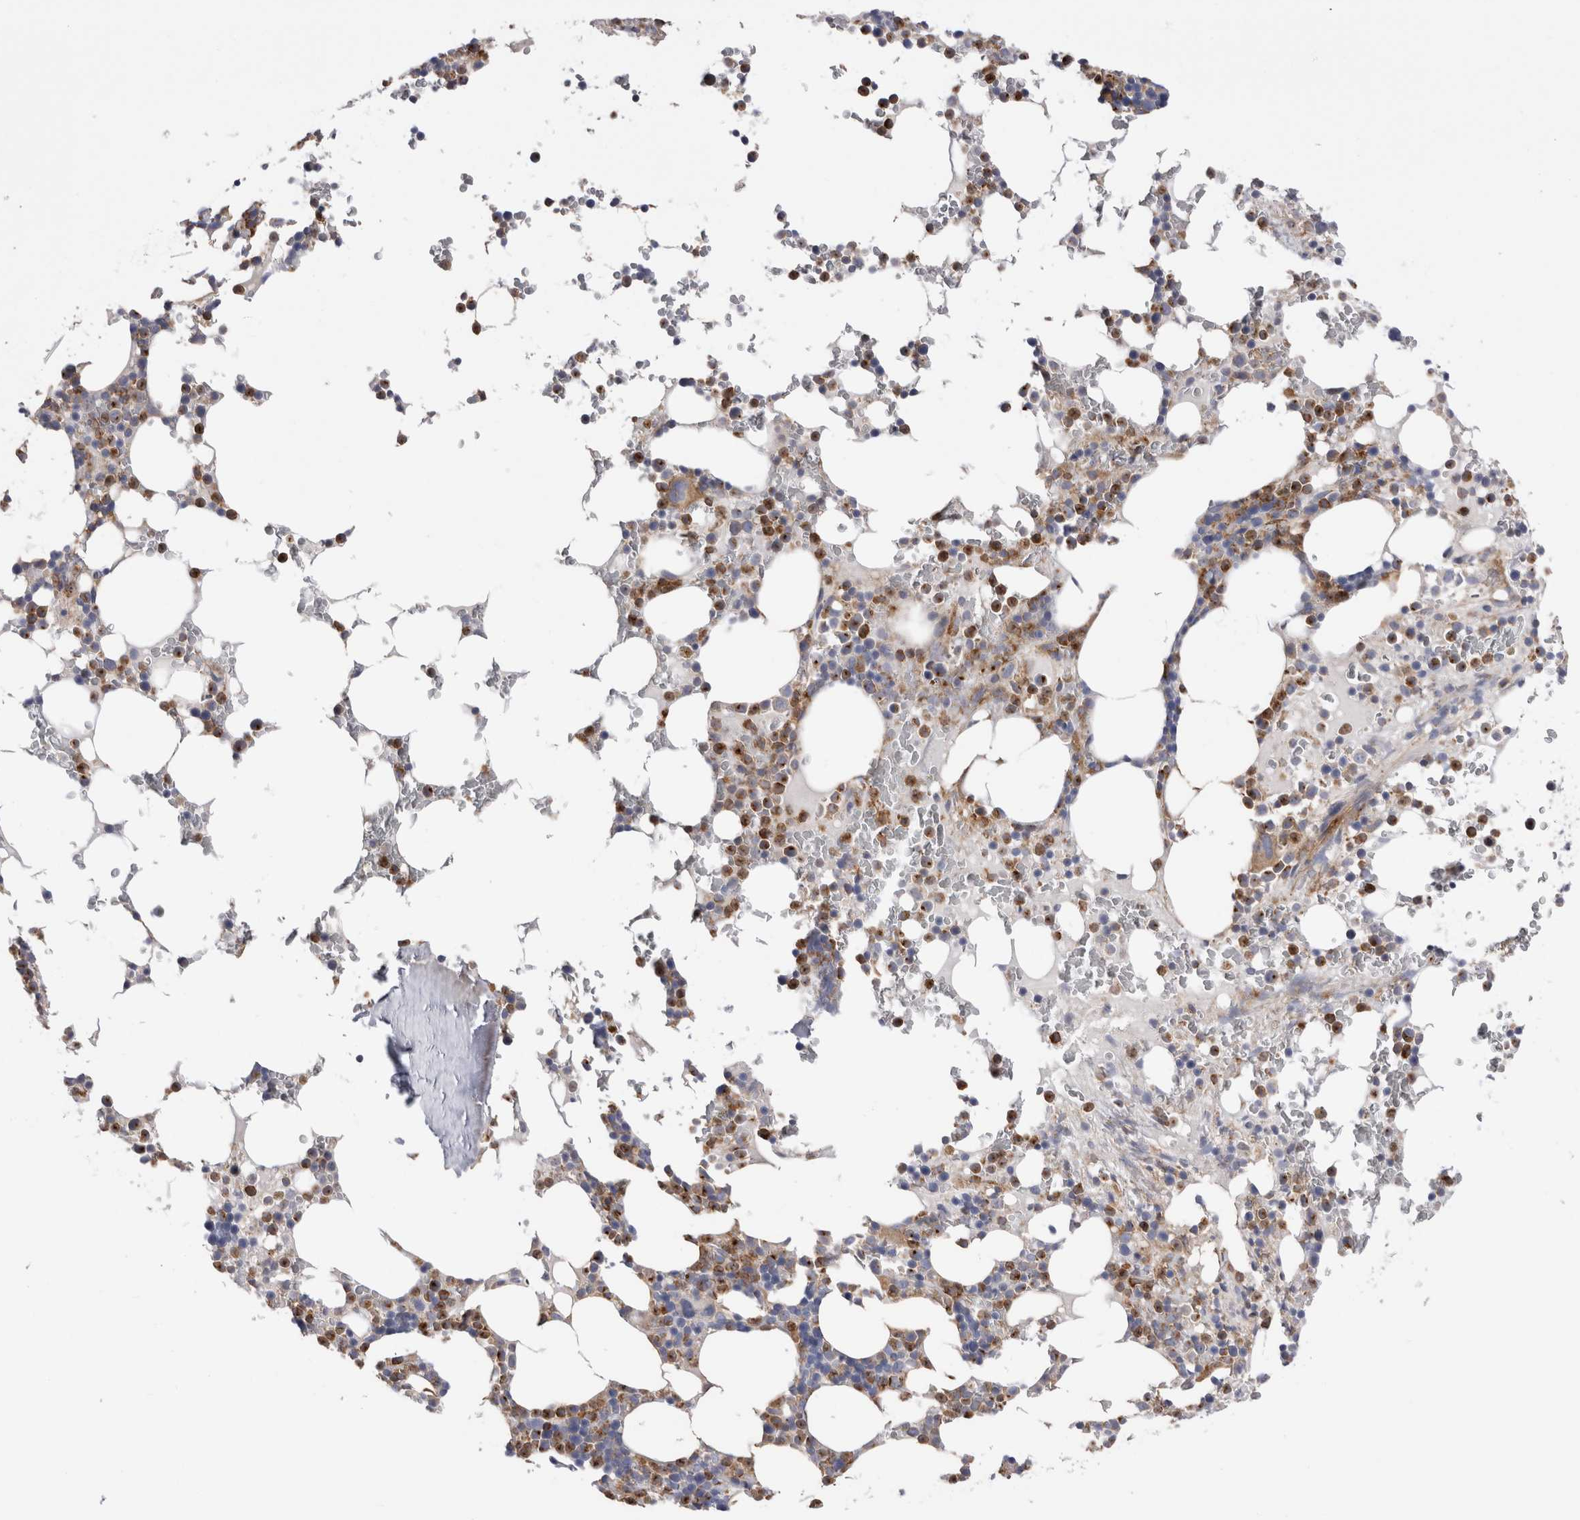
{"staining": {"intensity": "moderate", "quantity": ">75%", "location": "cytoplasmic/membranous"}, "tissue": "bone marrow", "cell_type": "Hematopoietic cells", "image_type": "normal", "snomed": [{"axis": "morphology", "description": "Normal tissue, NOS"}, {"axis": "topography", "description": "Bone marrow"}], "caption": "This photomicrograph exhibits benign bone marrow stained with immunohistochemistry to label a protein in brown. The cytoplasmic/membranous of hematopoietic cells show moderate positivity for the protein. Nuclei are counter-stained blue.", "gene": "RAB11FIP1", "patient": {"sex": "male", "age": 58}}